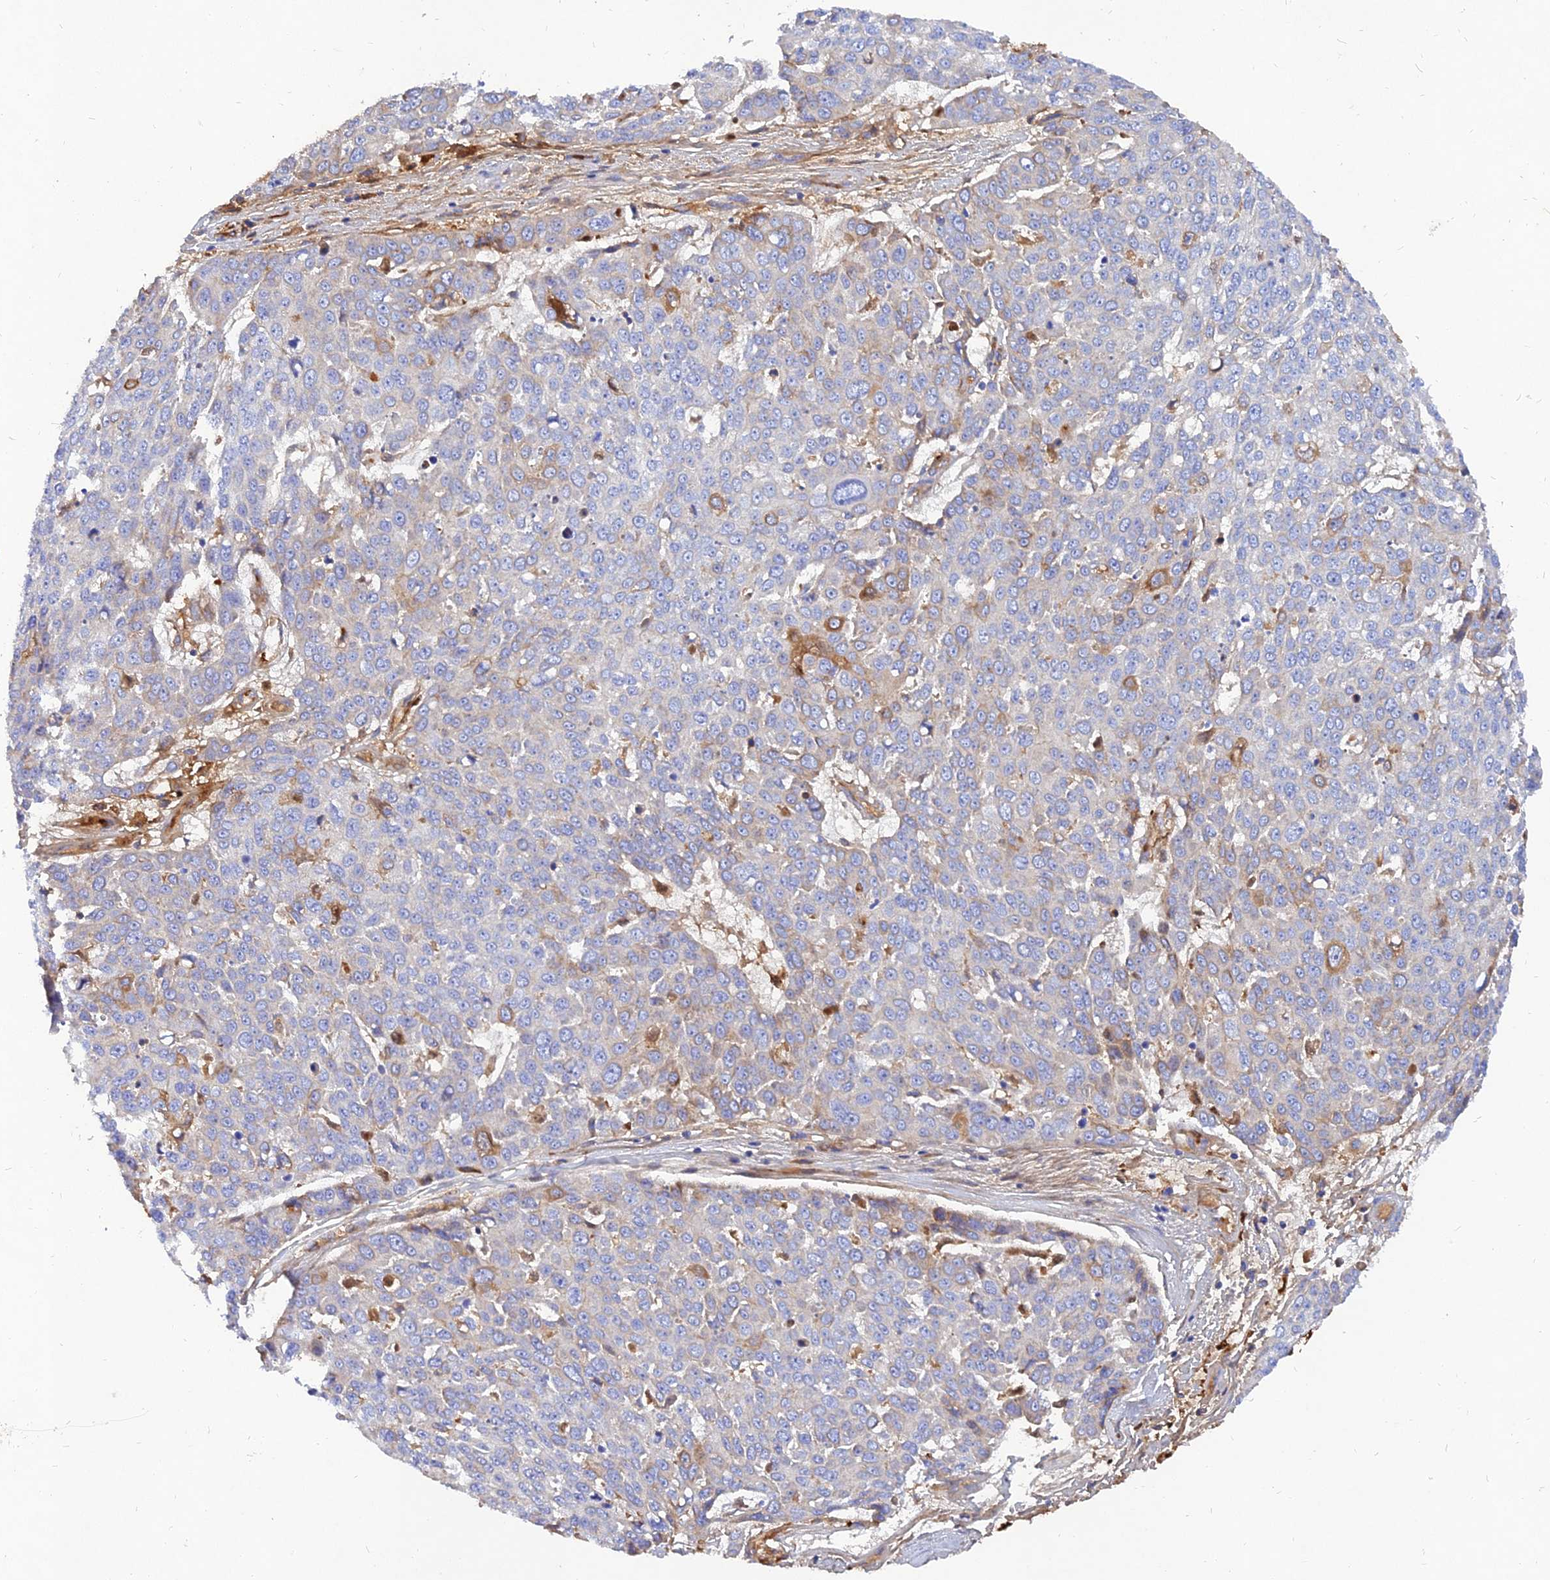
{"staining": {"intensity": "moderate", "quantity": "<25%", "location": "cytoplasmic/membranous"}, "tissue": "skin cancer", "cell_type": "Tumor cells", "image_type": "cancer", "snomed": [{"axis": "morphology", "description": "Squamous cell carcinoma, NOS"}, {"axis": "topography", "description": "Skin"}], "caption": "Human skin cancer stained with a protein marker shows moderate staining in tumor cells.", "gene": "MROH1", "patient": {"sex": "male", "age": 71}}